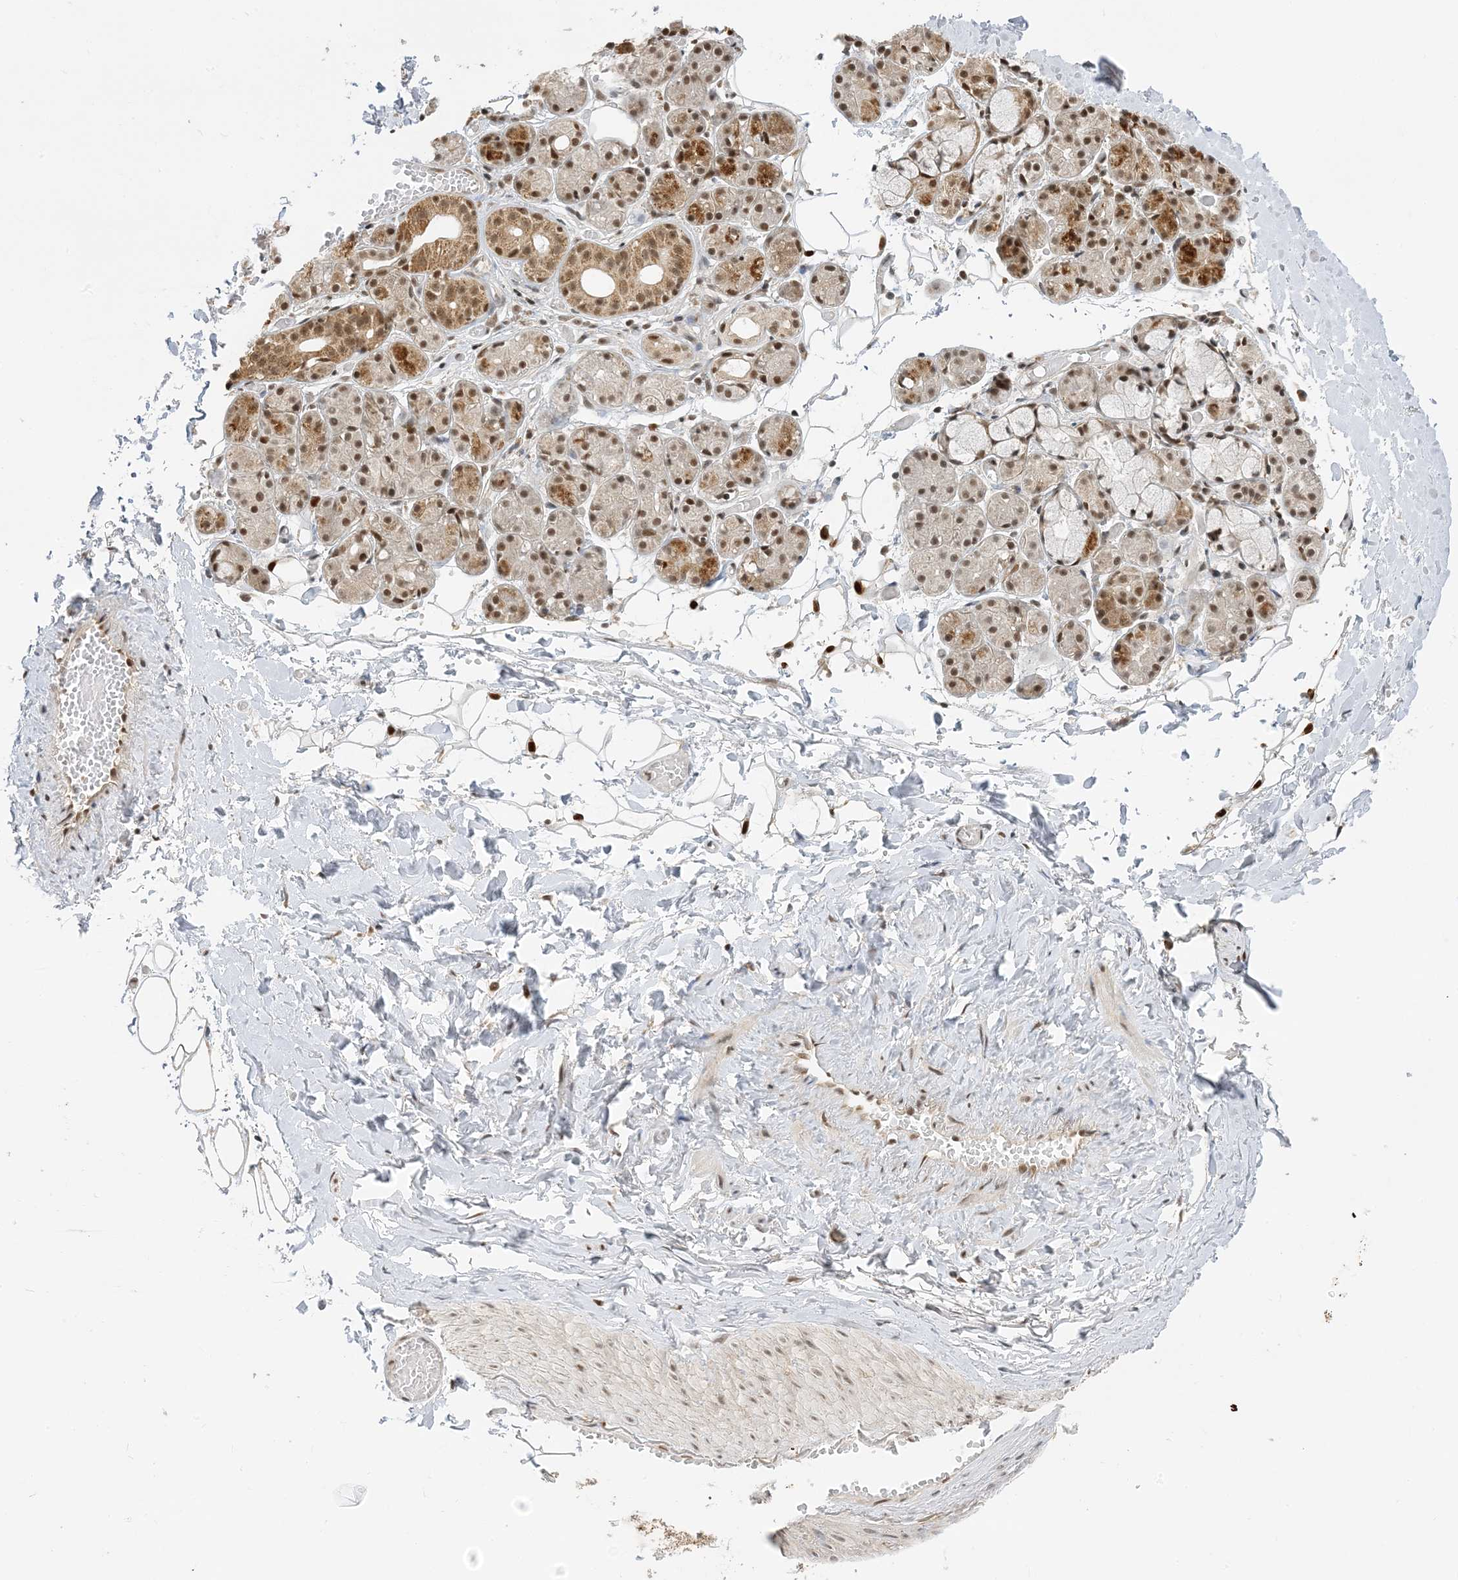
{"staining": {"intensity": "moderate", "quantity": ">75%", "location": "cytoplasmic/membranous,nuclear"}, "tissue": "salivary gland", "cell_type": "Glandular cells", "image_type": "normal", "snomed": [{"axis": "morphology", "description": "Normal tissue, NOS"}, {"axis": "topography", "description": "Salivary gland"}], "caption": "Immunohistochemical staining of benign salivary gland displays medium levels of moderate cytoplasmic/membranous,nuclear positivity in about >75% of glandular cells.", "gene": "ZNF740", "patient": {"sex": "male", "age": 63}}